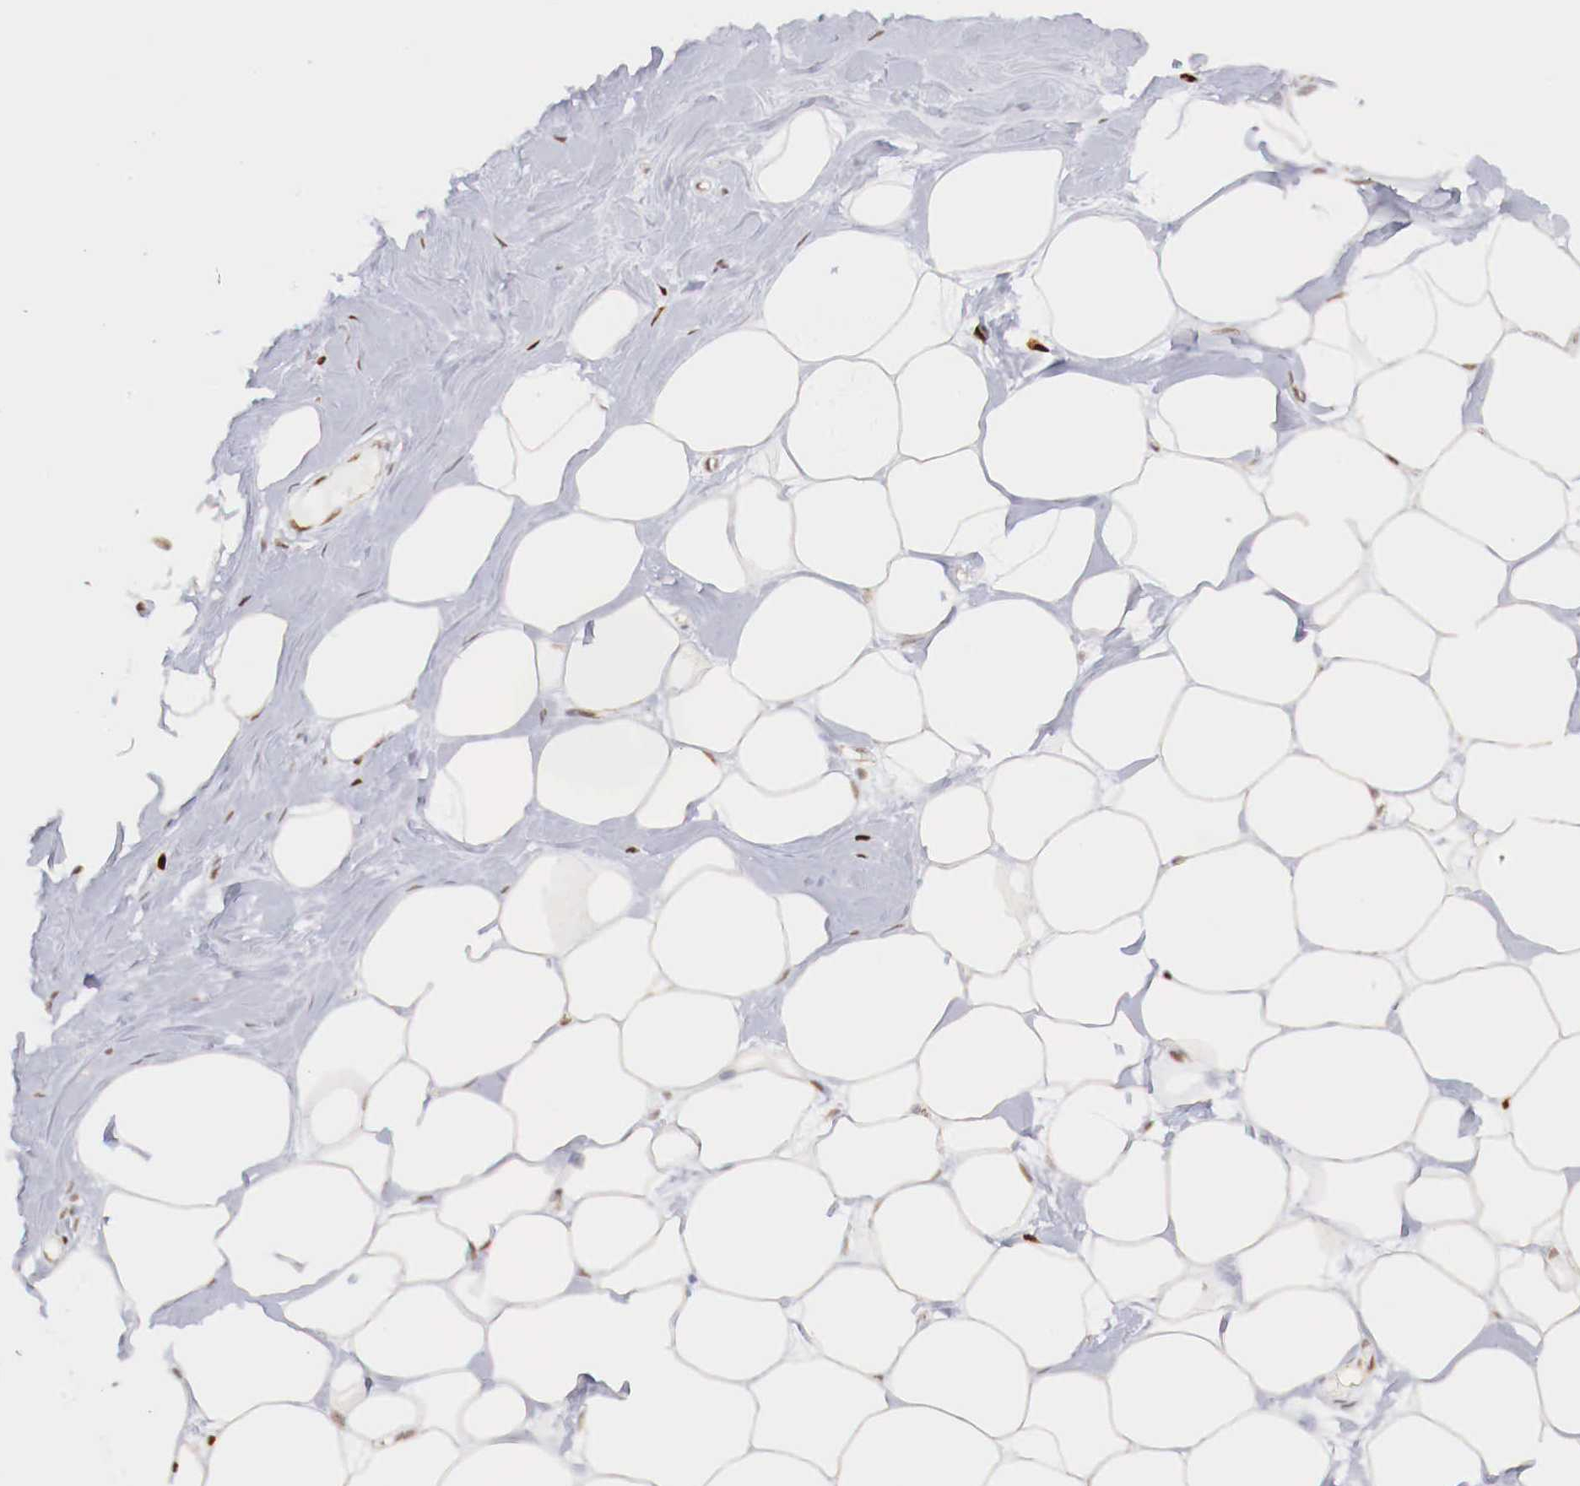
{"staining": {"intensity": "moderate", "quantity": ">75%", "location": "nuclear"}, "tissue": "adipose tissue", "cell_type": "Adipocytes", "image_type": "normal", "snomed": [{"axis": "morphology", "description": "Normal tissue, NOS"}, {"axis": "topography", "description": "Breast"}], "caption": "Adipocytes display medium levels of moderate nuclear positivity in approximately >75% of cells in normal adipose tissue. (DAB (3,3'-diaminobenzidine) = brown stain, brightfield microscopy at high magnification).", "gene": "MAX", "patient": {"sex": "female", "age": 44}}